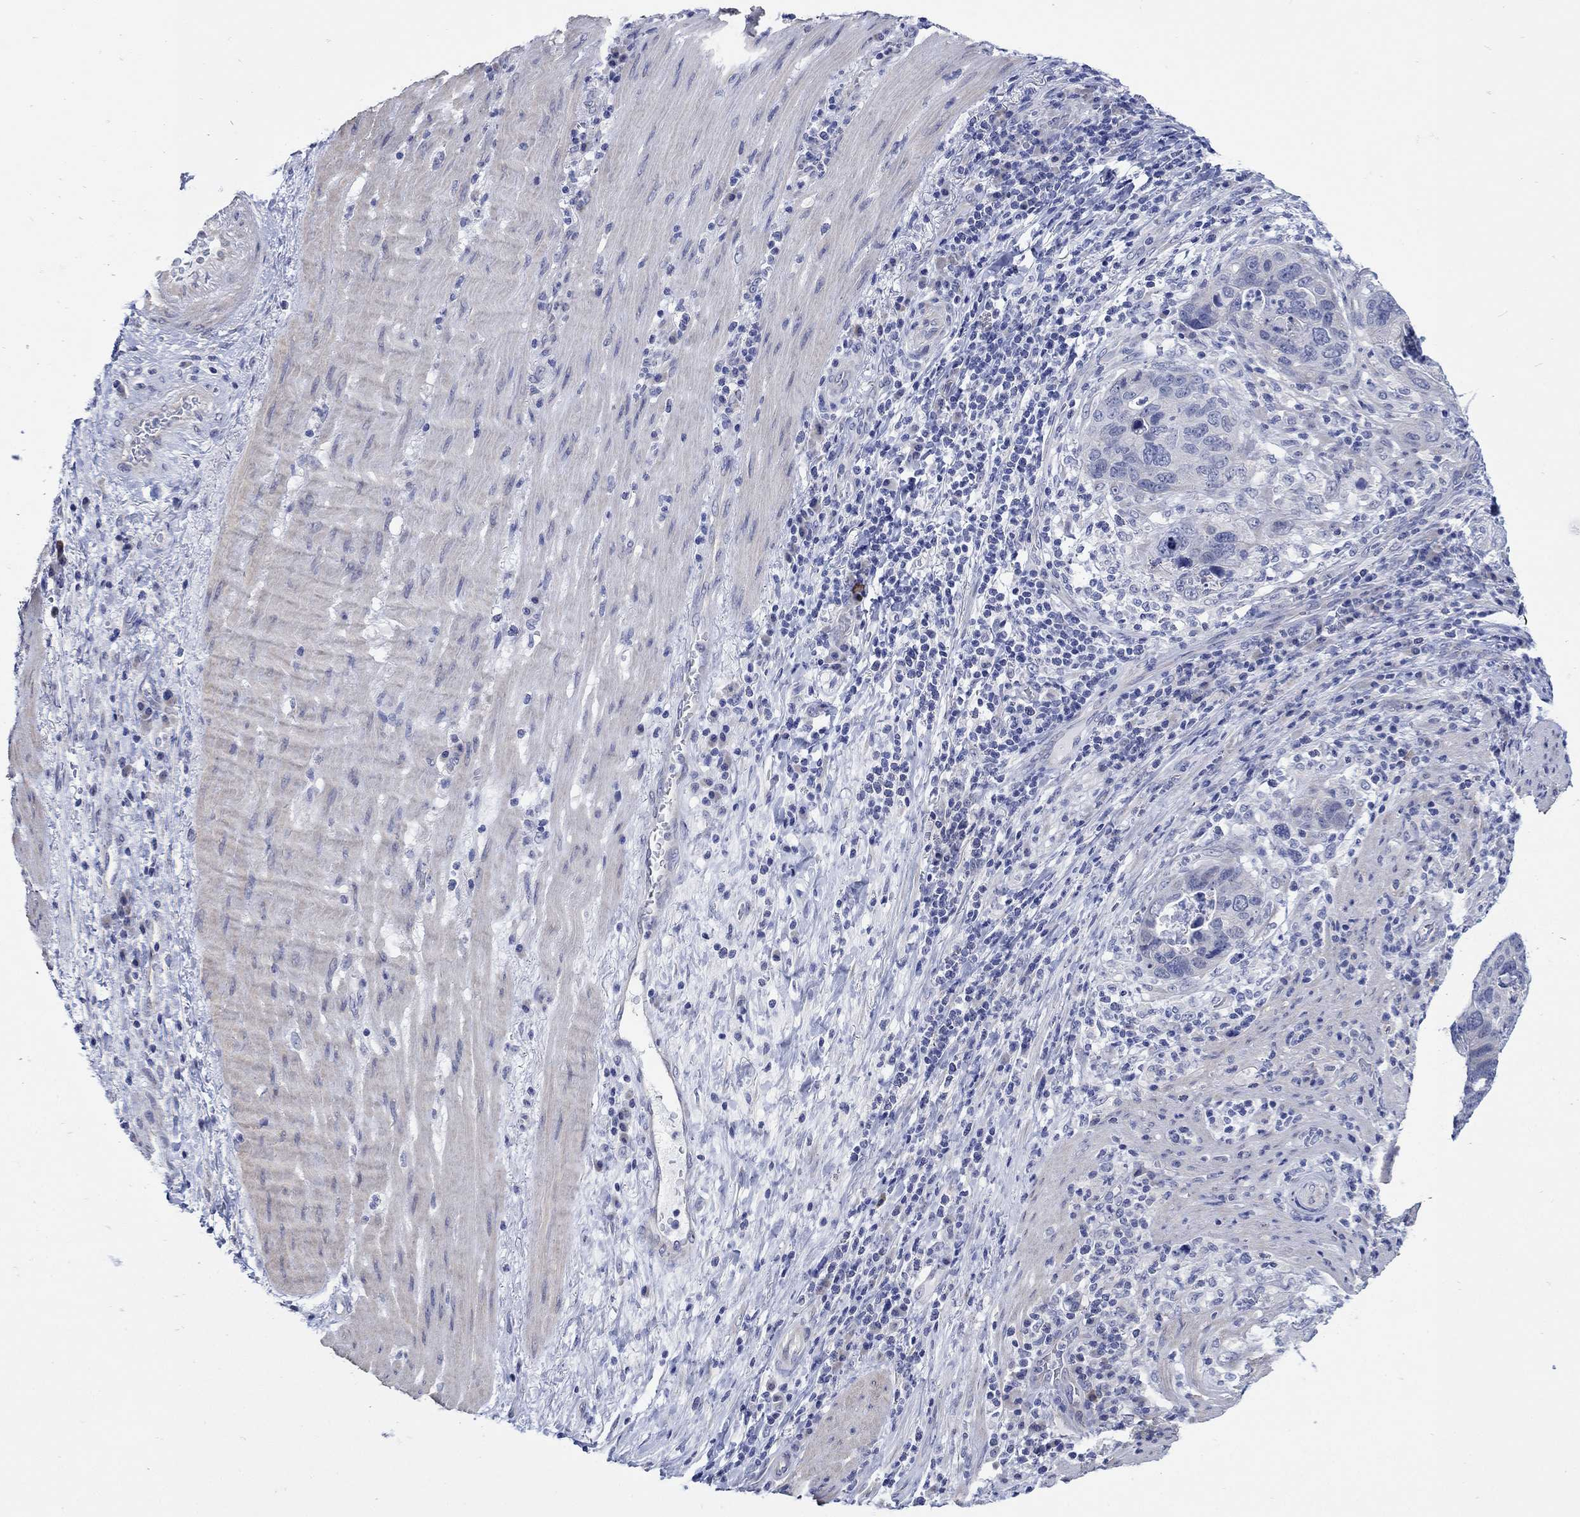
{"staining": {"intensity": "negative", "quantity": "none", "location": "none"}, "tissue": "stomach cancer", "cell_type": "Tumor cells", "image_type": "cancer", "snomed": [{"axis": "morphology", "description": "Adenocarcinoma, NOS"}, {"axis": "topography", "description": "Stomach"}], "caption": "The IHC image has no significant expression in tumor cells of adenocarcinoma (stomach) tissue.", "gene": "KRT222", "patient": {"sex": "male", "age": 54}}